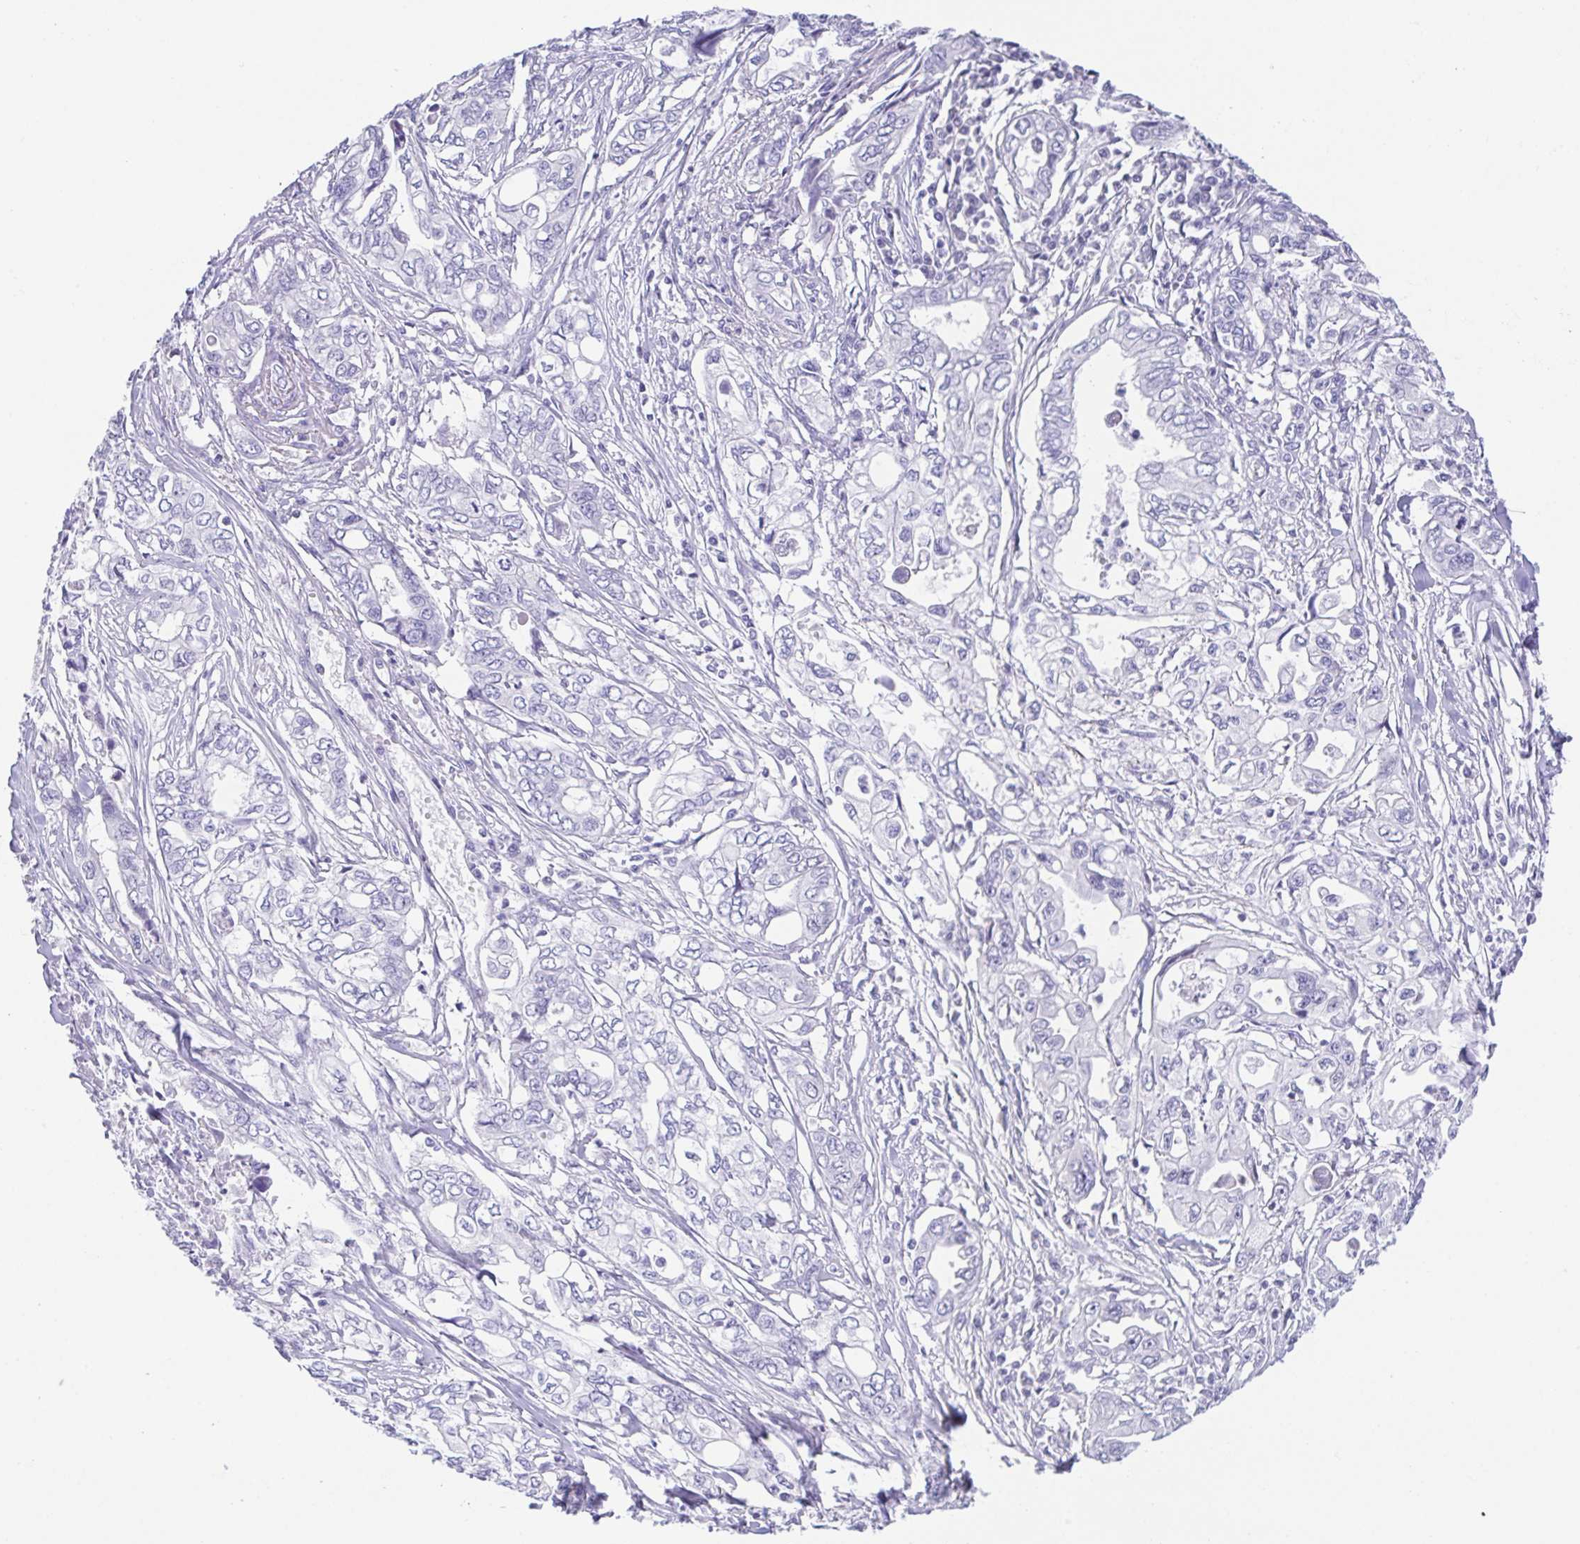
{"staining": {"intensity": "negative", "quantity": "none", "location": "none"}, "tissue": "pancreatic cancer", "cell_type": "Tumor cells", "image_type": "cancer", "snomed": [{"axis": "morphology", "description": "Adenocarcinoma, NOS"}, {"axis": "topography", "description": "Pancreas"}], "caption": "DAB (3,3'-diaminobenzidine) immunohistochemical staining of pancreatic cancer (adenocarcinoma) shows no significant expression in tumor cells. (DAB immunohistochemistry, high magnification).", "gene": "HAPLN2", "patient": {"sex": "male", "age": 68}}